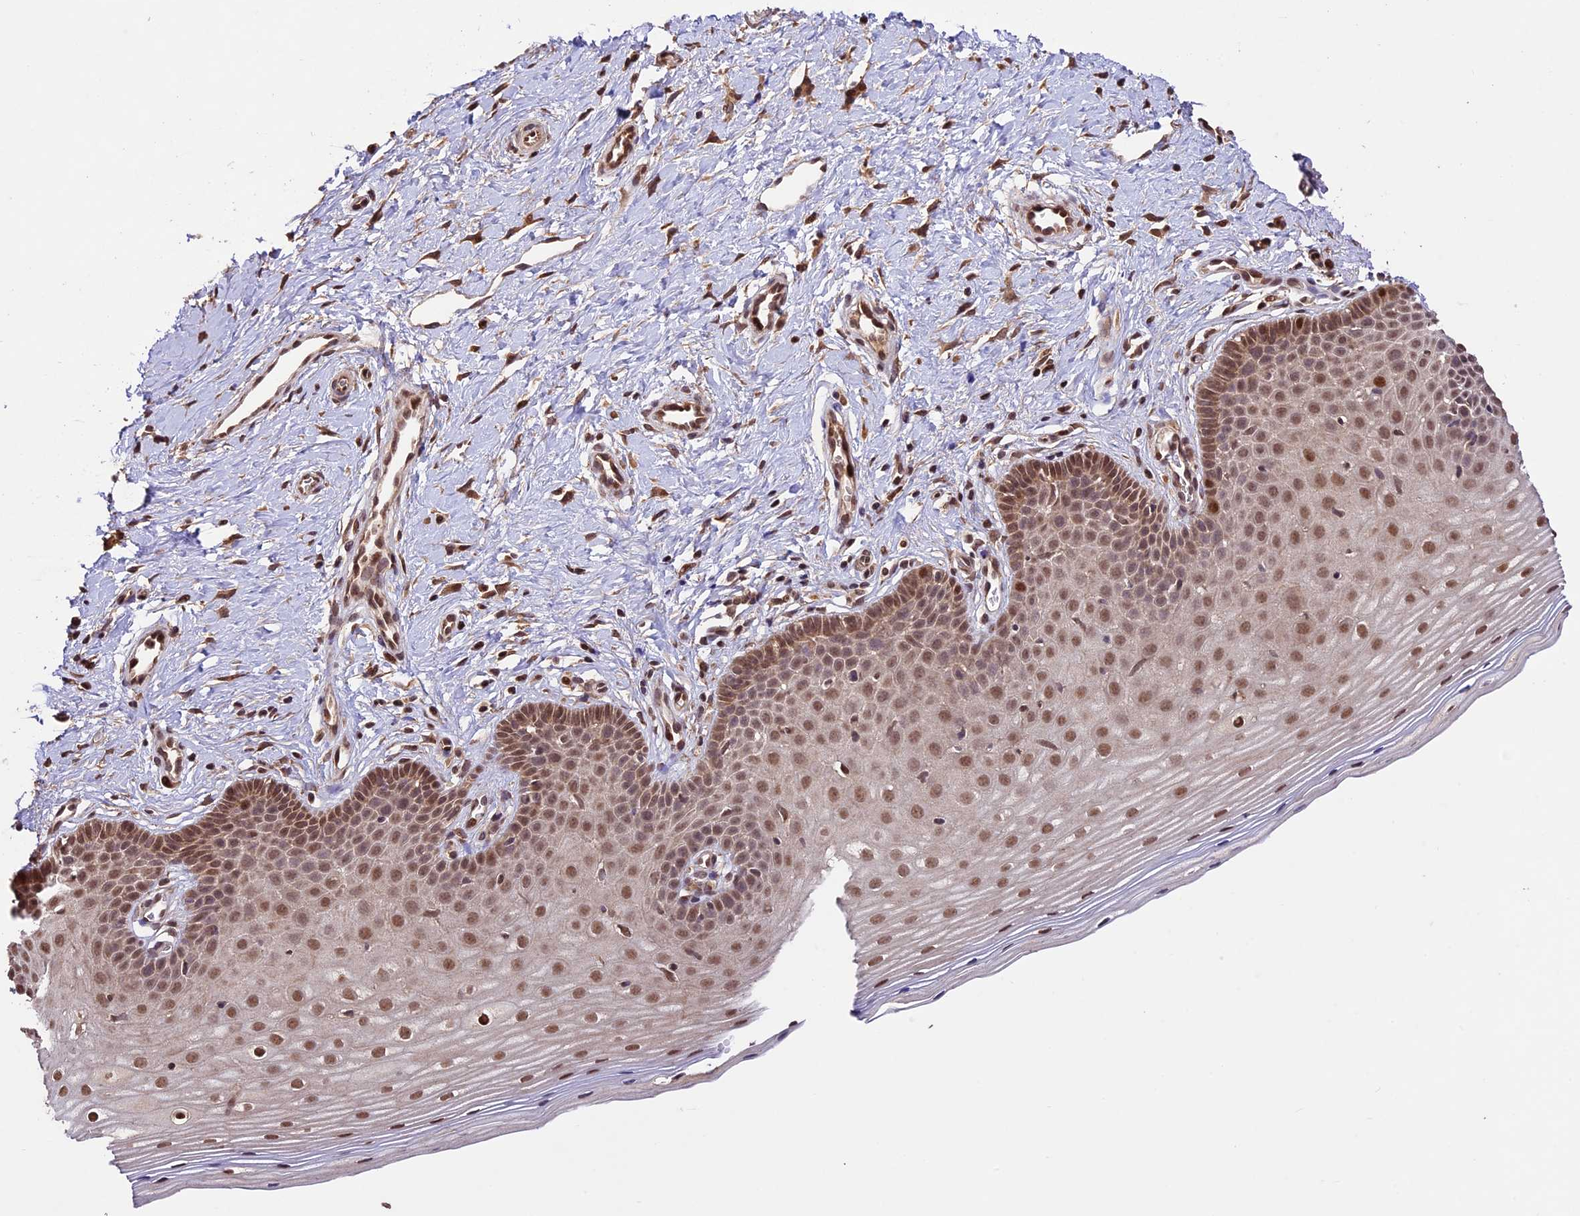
{"staining": {"intensity": "strong", "quantity": ">75%", "location": "cytoplasmic/membranous,nuclear"}, "tissue": "cervix", "cell_type": "Glandular cells", "image_type": "normal", "snomed": [{"axis": "morphology", "description": "Normal tissue, NOS"}, {"axis": "topography", "description": "Cervix"}], "caption": "IHC histopathology image of benign cervix: cervix stained using IHC displays high levels of strong protein expression localized specifically in the cytoplasmic/membranous,nuclear of glandular cells, appearing as a cytoplasmic/membranous,nuclear brown color.", "gene": "CDKN2AIP", "patient": {"sex": "female", "age": 36}}